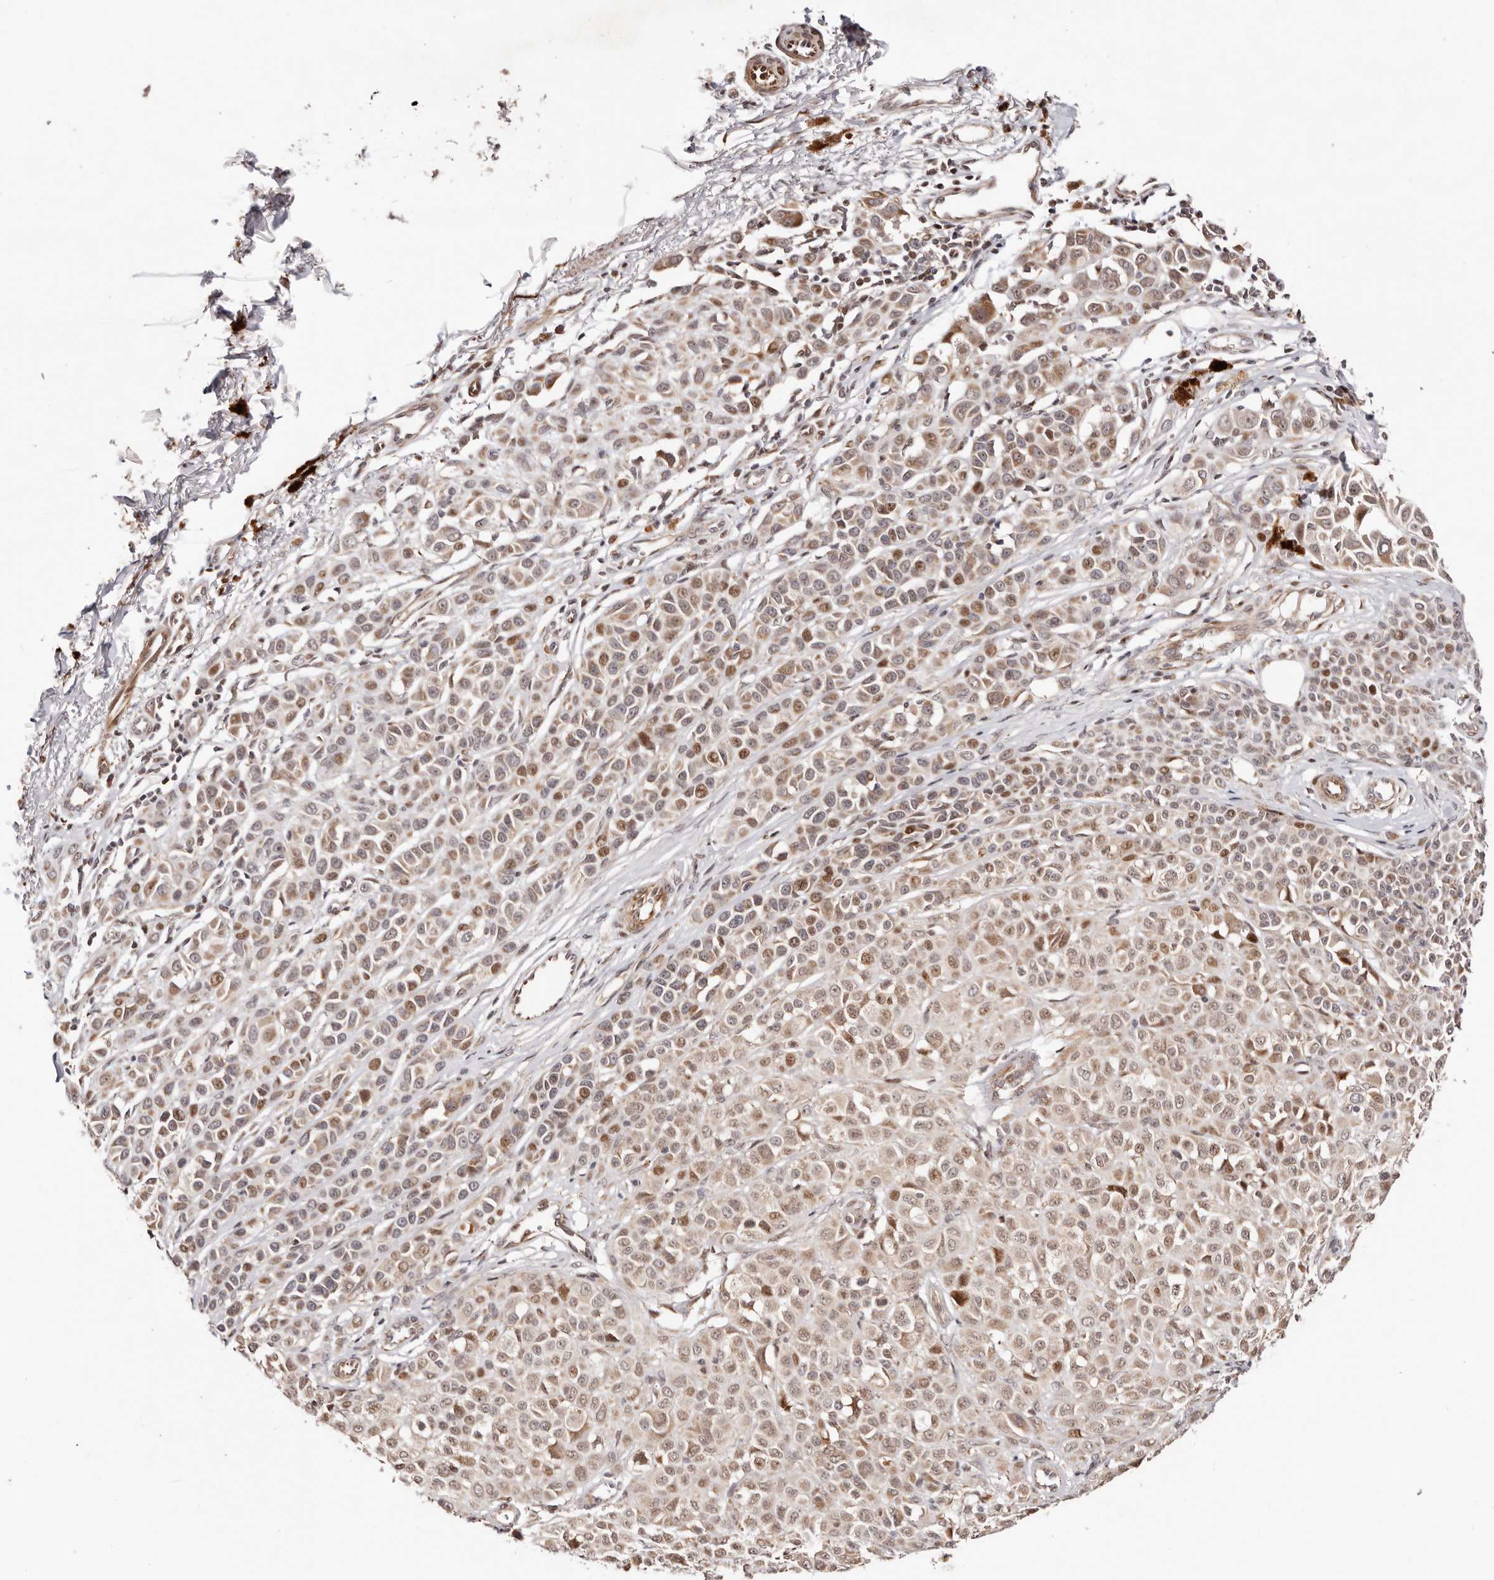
{"staining": {"intensity": "moderate", "quantity": ">75%", "location": "cytoplasmic/membranous,nuclear"}, "tissue": "melanoma", "cell_type": "Tumor cells", "image_type": "cancer", "snomed": [{"axis": "morphology", "description": "Malignant melanoma, NOS"}, {"axis": "topography", "description": "Skin of leg"}], "caption": "Protein expression by immunohistochemistry (IHC) exhibits moderate cytoplasmic/membranous and nuclear expression in about >75% of tumor cells in malignant melanoma. (DAB IHC, brown staining for protein, blue staining for nuclei).", "gene": "HIVEP3", "patient": {"sex": "female", "age": 72}}